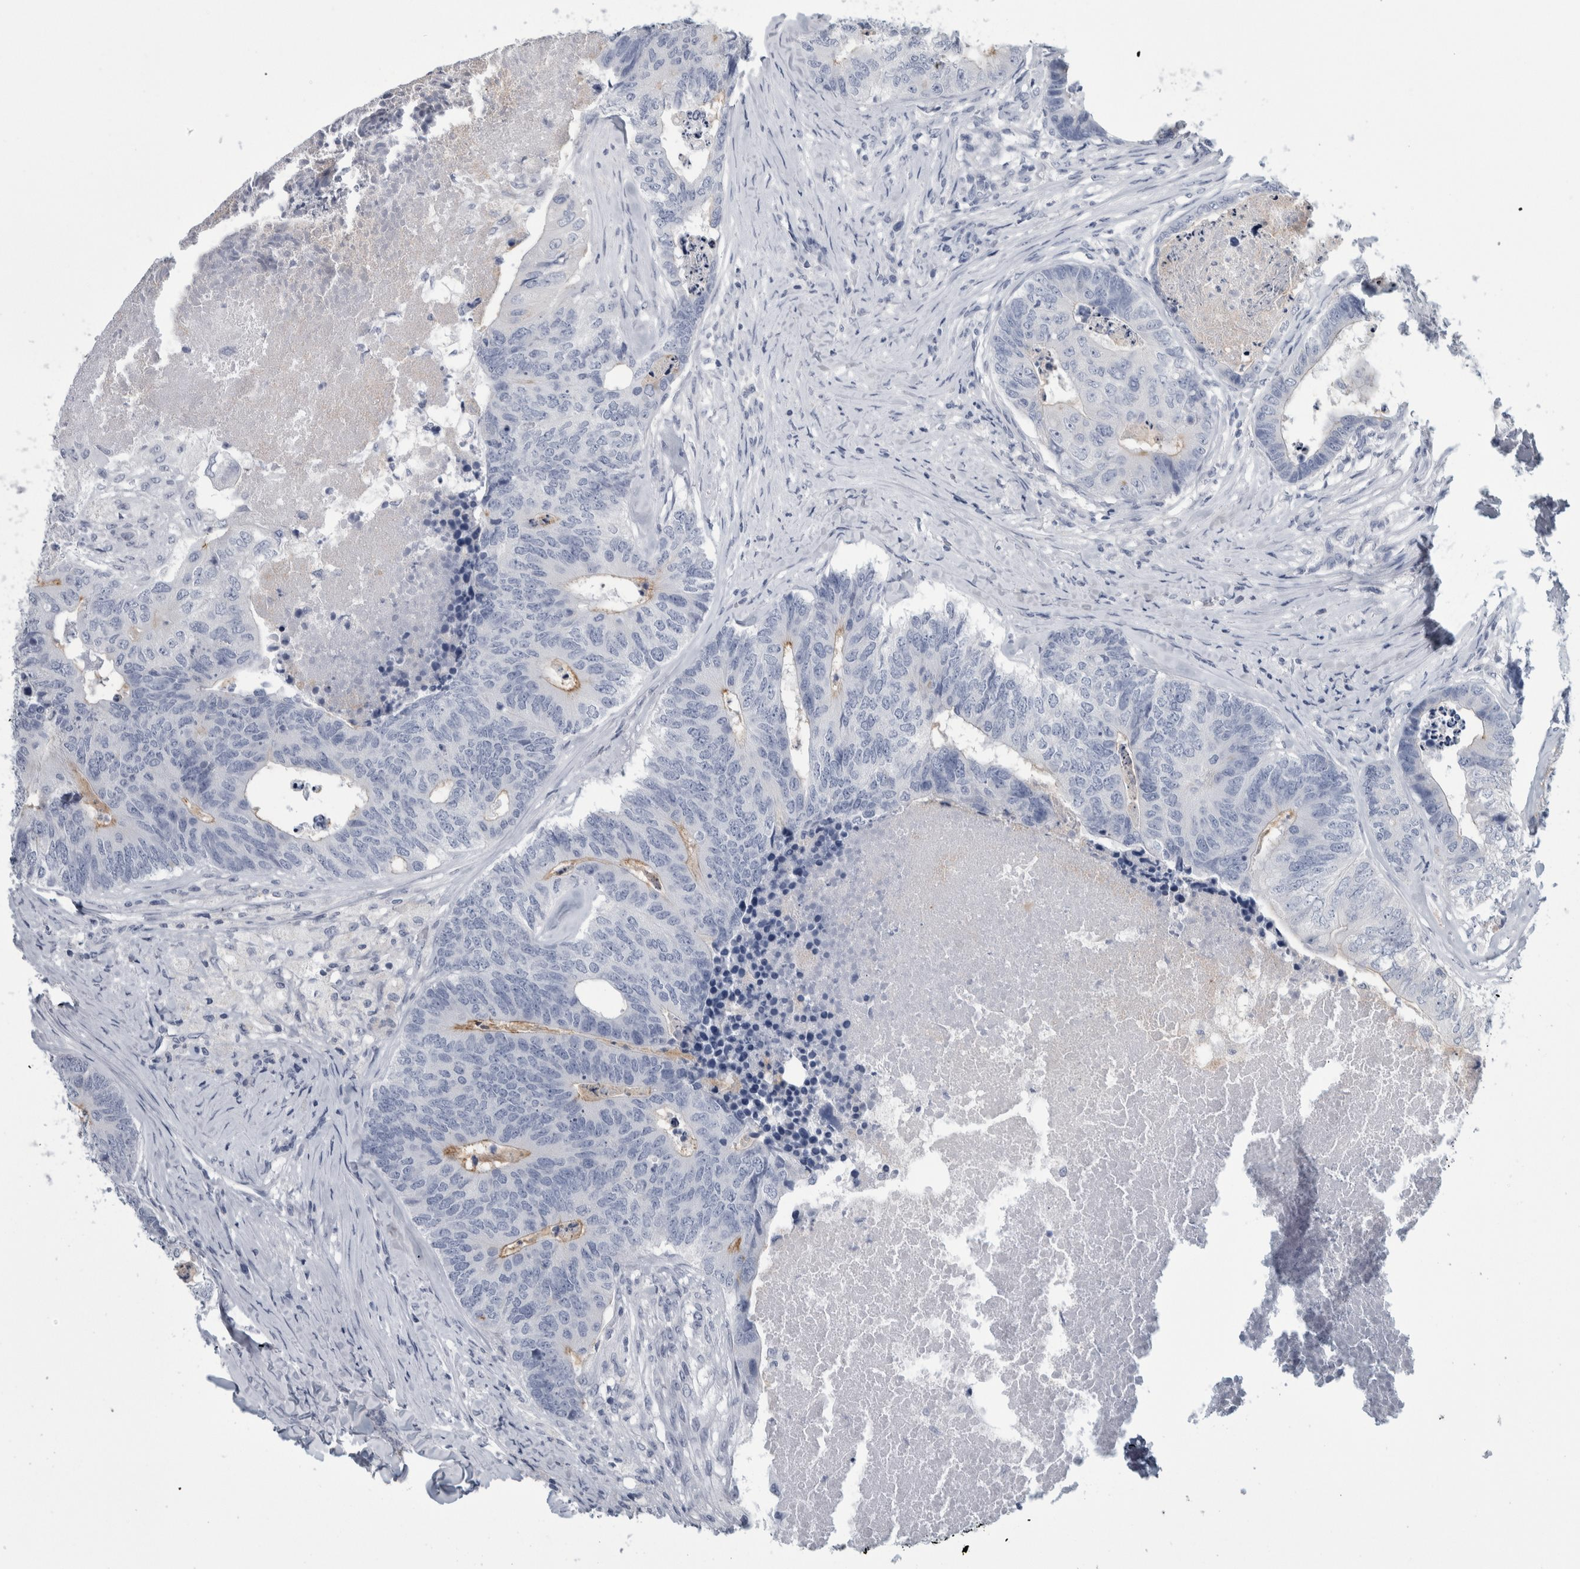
{"staining": {"intensity": "negative", "quantity": "none", "location": "none"}, "tissue": "colorectal cancer", "cell_type": "Tumor cells", "image_type": "cancer", "snomed": [{"axis": "morphology", "description": "Adenocarcinoma, NOS"}, {"axis": "topography", "description": "Colon"}], "caption": "Immunohistochemistry photomicrograph of neoplastic tissue: human adenocarcinoma (colorectal) stained with DAB (3,3'-diaminobenzidine) demonstrates no significant protein staining in tumor cells.", "gene": "ANKFY1", "patient": {"sex": "female", "age": 67}}